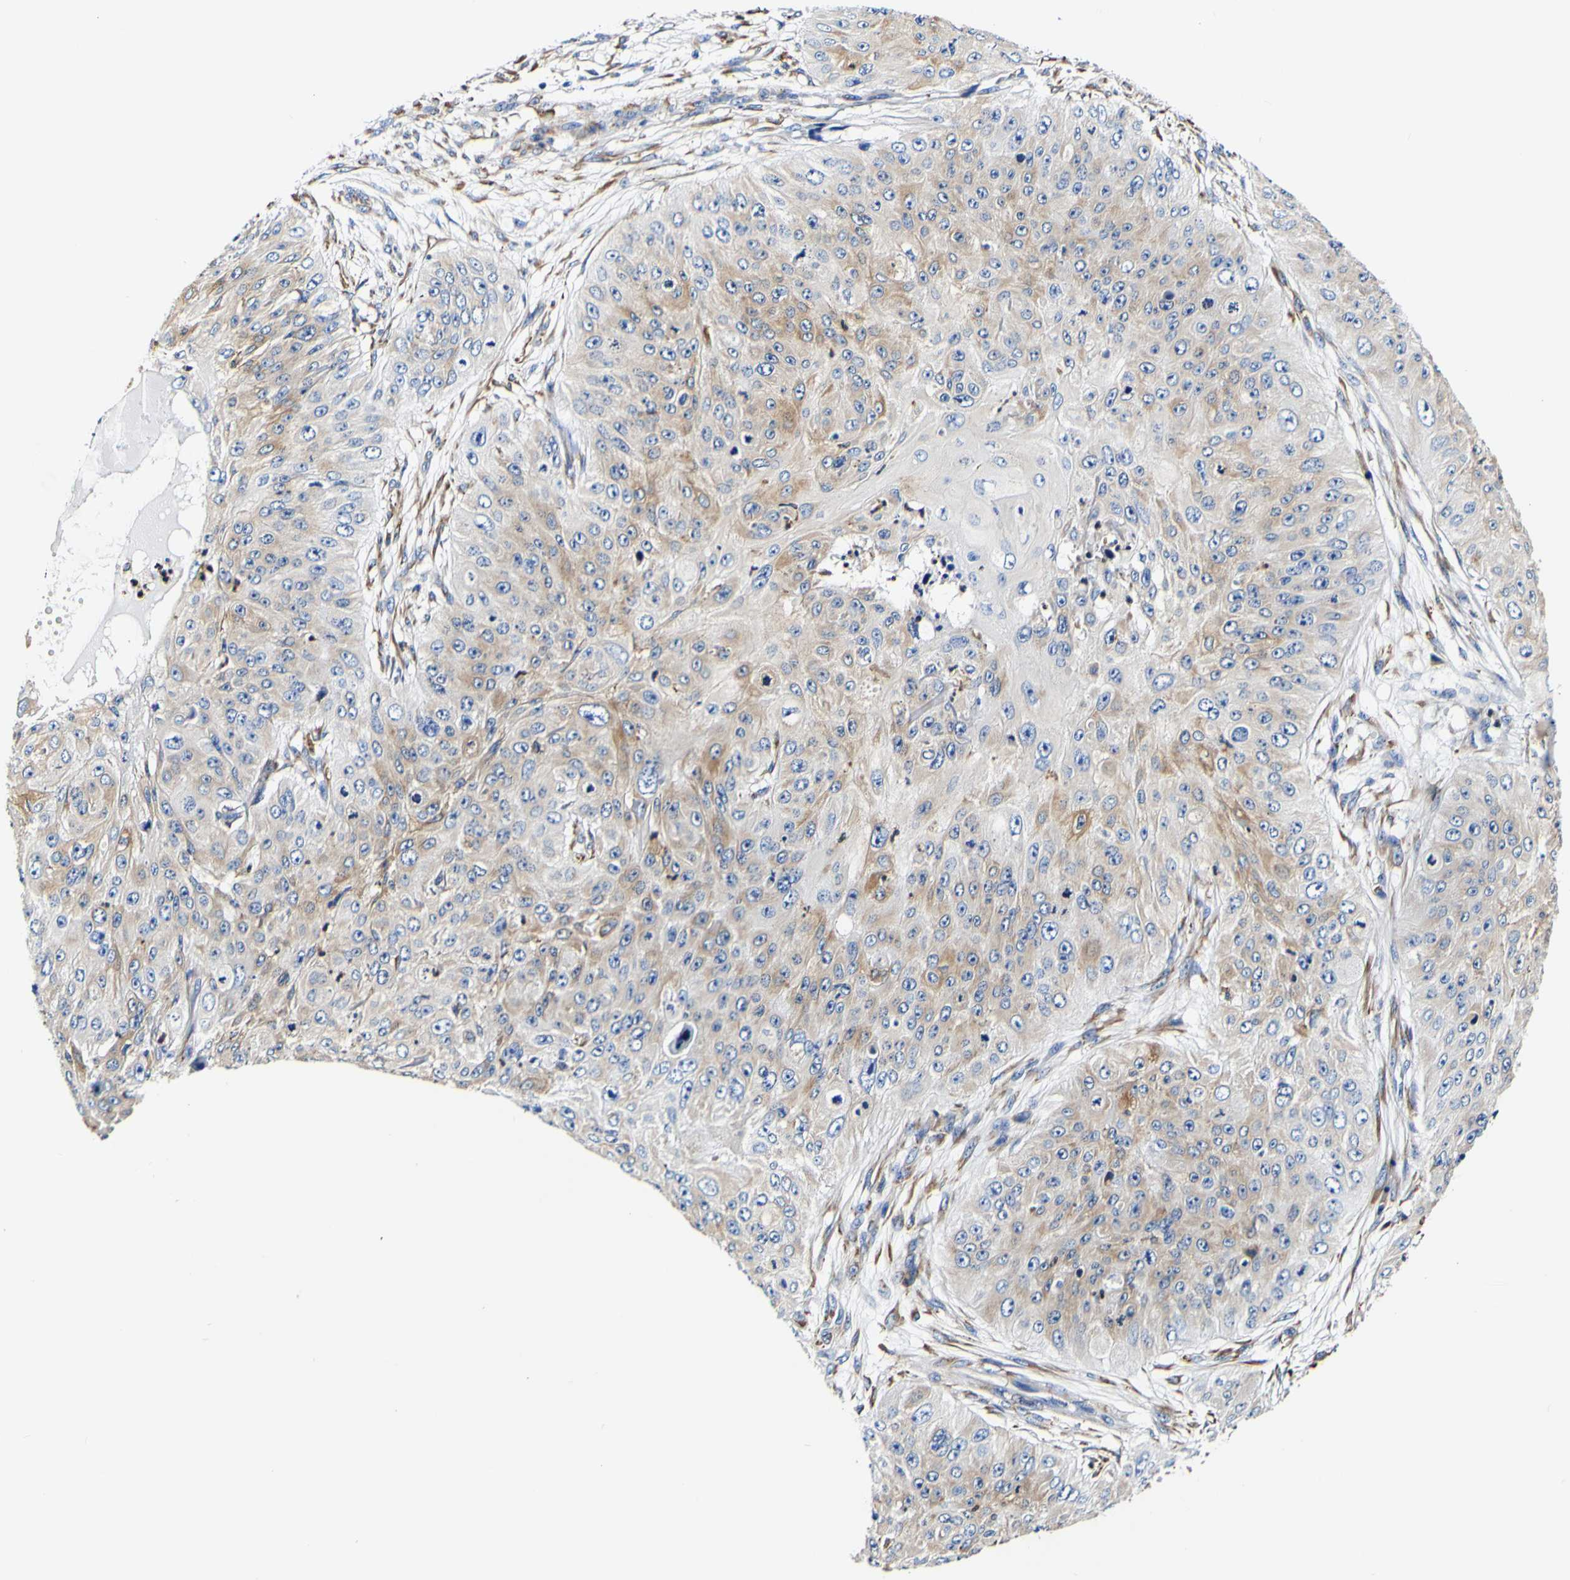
{"staining": {"intensity": "weak", "quantity": "25%-75%", "location": "cytoplasmic/membranous"}, "tissue": "skin cancer", "cell_type": "Tumor cells", "image_type": "cancer", "snomed": [{"axis": "morphology", "description": "Squamous cell carcinoma, NOS"}, {"axis": "topography", "description": "Skin"}], "caption": "About 25%-75% of tumor cells in skin squamous cell carcinoma display weak cytoplasmic/membranous protein positivity as visualized by brown immunohistochemical staining.", "gene": "P4HB", "patient": {"sex": "female", "age": 80}}